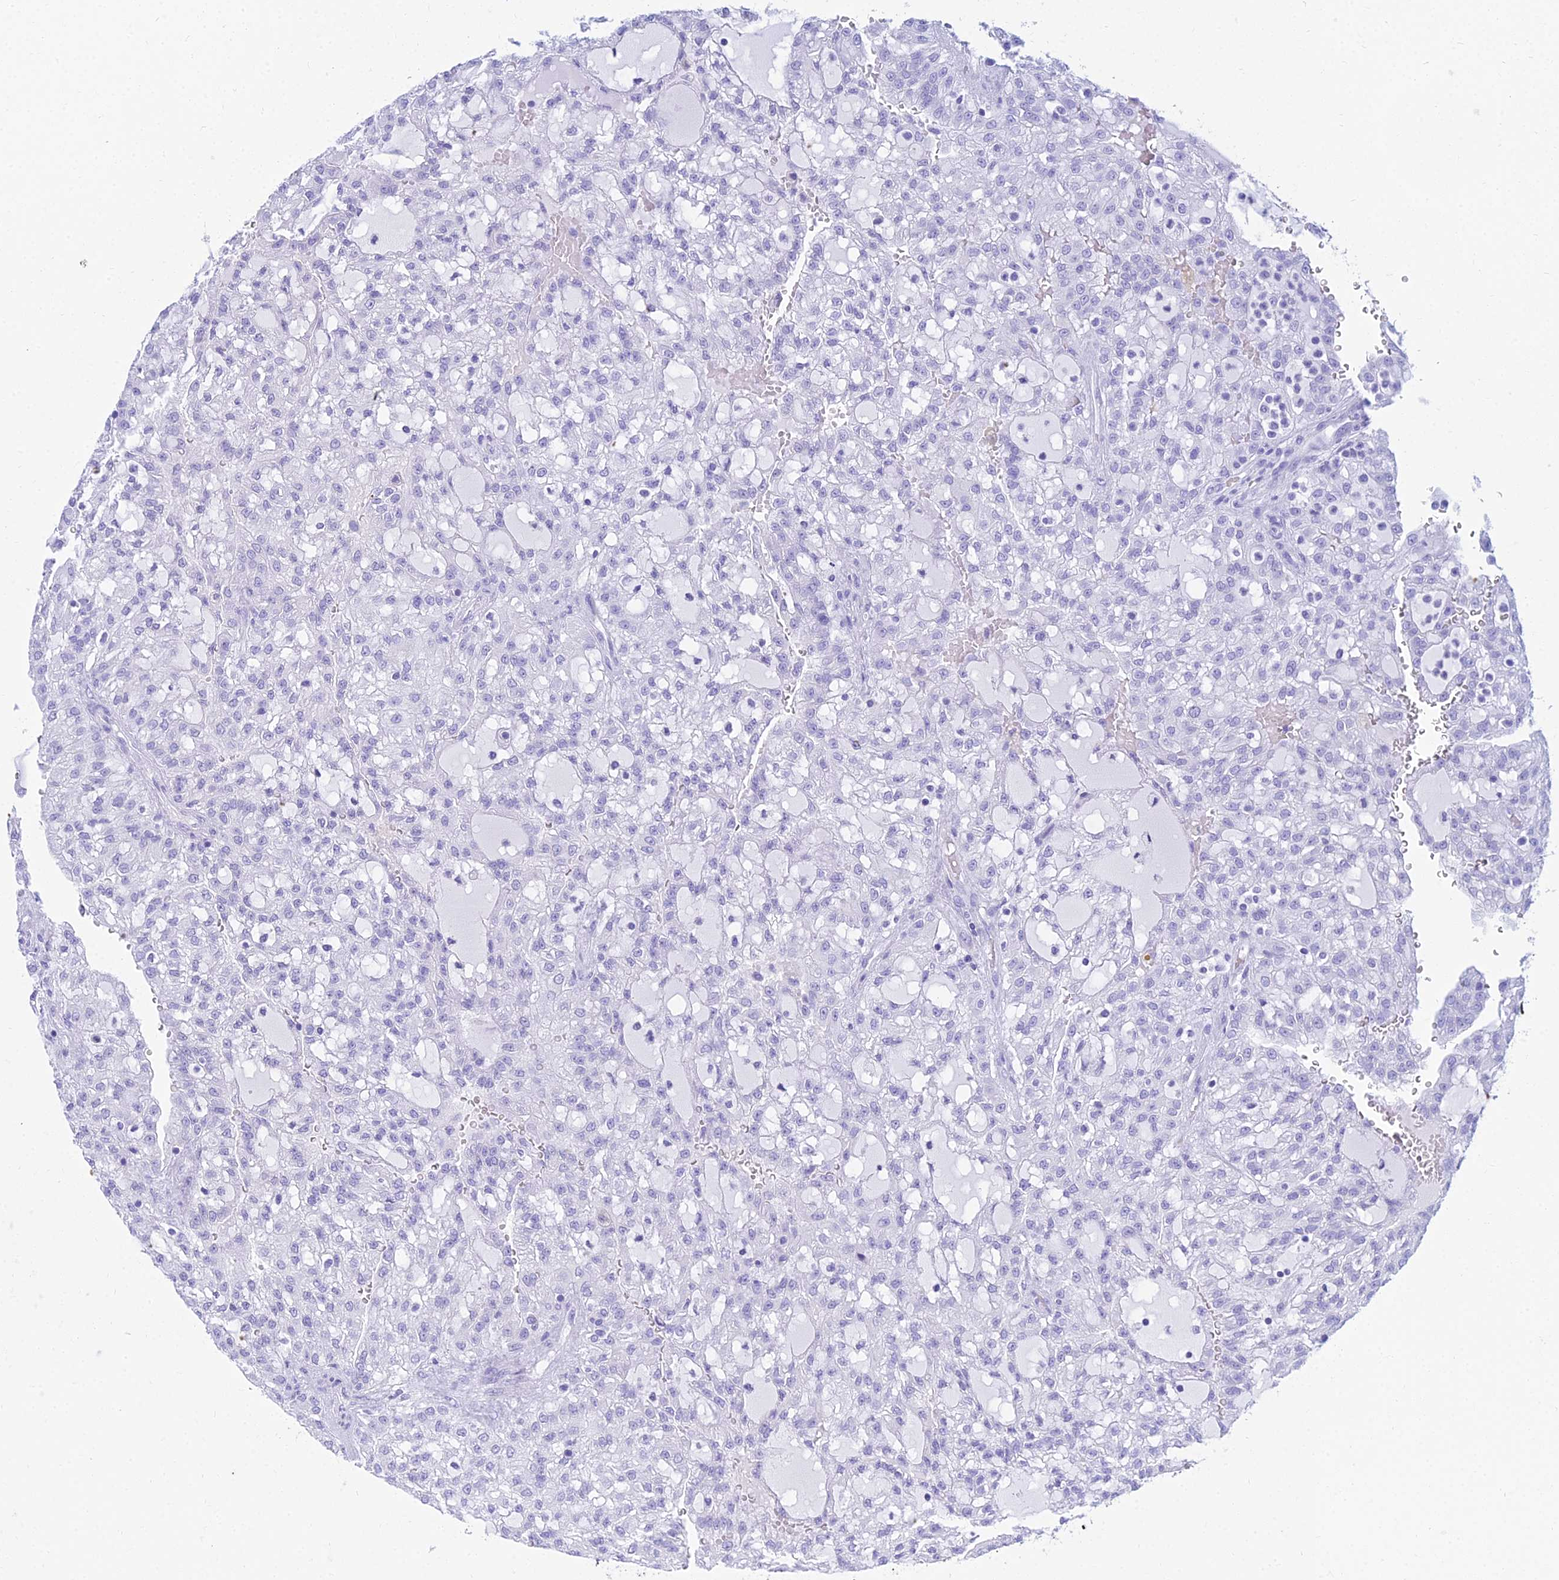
{"staining": {"intensity": "negative", "quantity": "none", "location": "none"}, "tissue": "renal cancer", "cell_type": "Tumor cells", "image_type": "cancer", "snomed": [{"axis": "morphology", "description": "Adenocarcinoma, NOS"}, {"axis": "topography", "description": "Kidney"}], "caption": "Tumor cells show no significant expression in renal cancer.", "gene": "PATE4", "patient": {"sex": "male", "age": 63}}